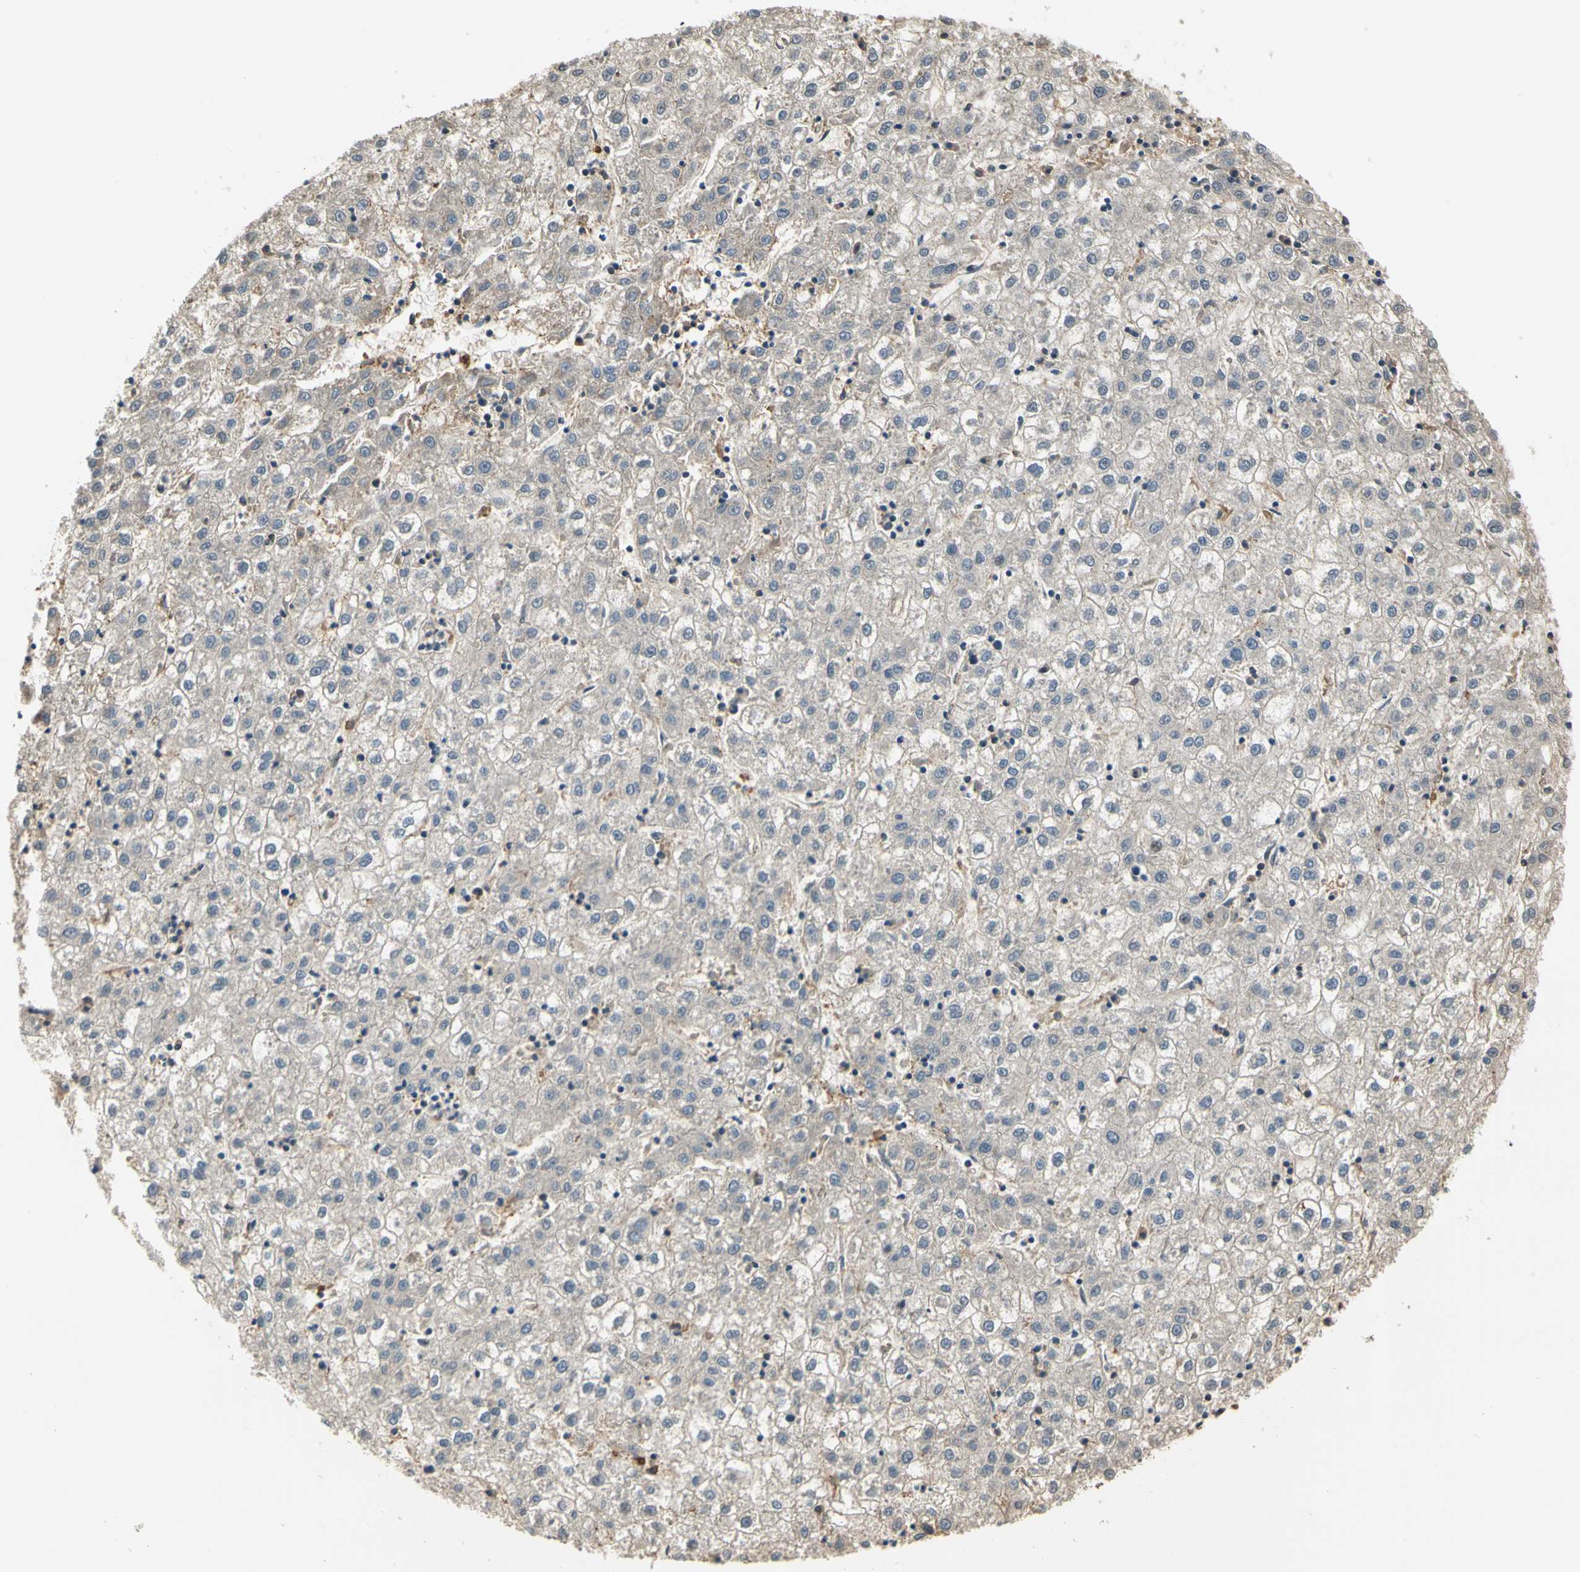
{"staining": {"intensity": "weak", "quantity": ">75%", "location": "cytoplasmic/membranous"}, "tissue": "liver cancer", "cell_type": "Tumor cells", "image_type": "cancer", "snomed": [{"axis": "morphology", "description": "Carcinoma, Hepatocellular, NOS"}, {"axis": "topography", "description": "Liver"}], "caption": "Tumor cells demonstrate low levels of weak cytoplasmic/membranous staining in about >75% of cells in hepatocellular carcinoma (liver).", "gene": "LAMB3", "patient": {"sex": "male", "age": 72}}